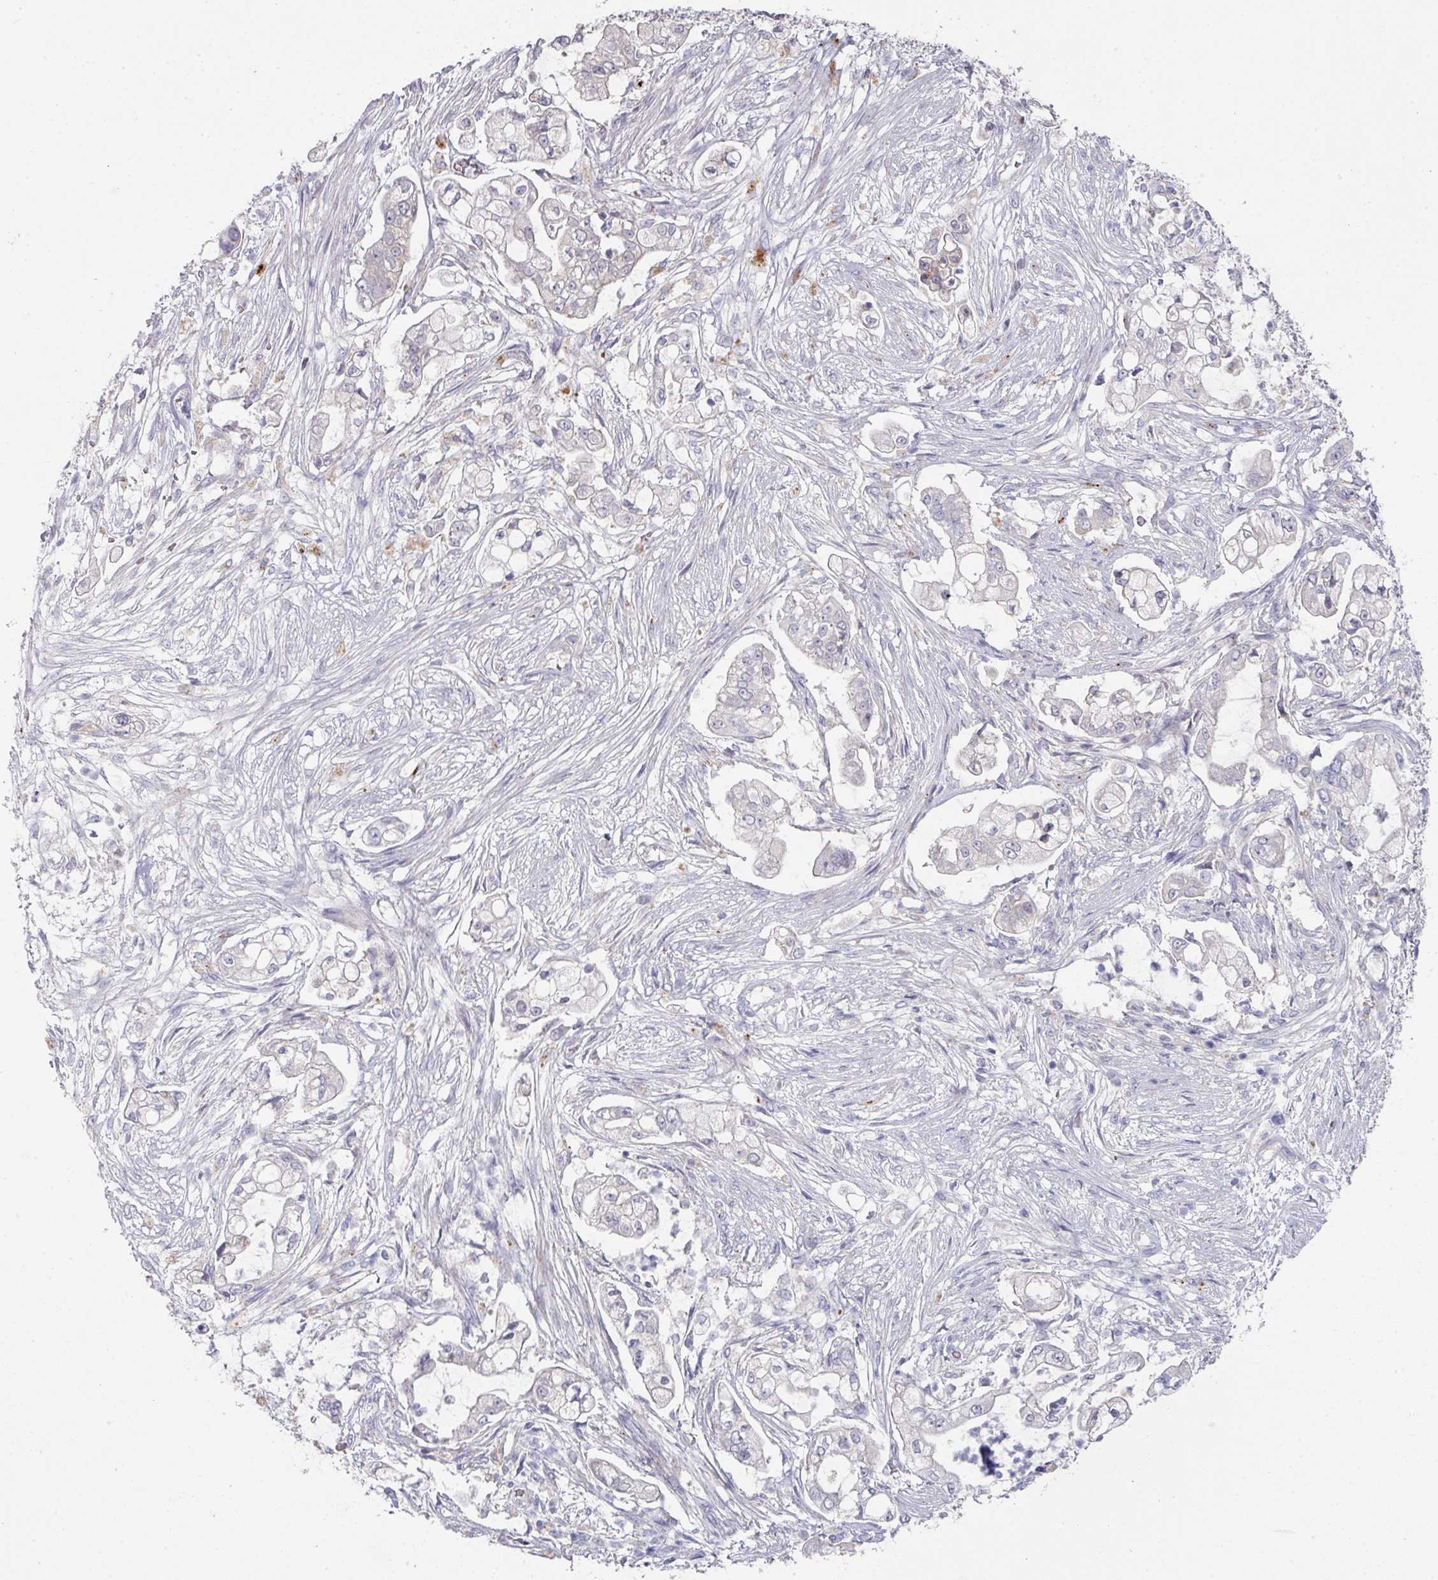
{"staining": {"intensity": "negative", "quantity": "none", "location": "none"}, "tissue": "pancreatic cancer", "cell_type": "Tumor cells", "image_type": "cancer", "snomed": [{"axis": "morphology", "description": "Adenocarcinoma, NOS"}, {"axis": "topography", "description": "Pancreas"}], "caption": "A high-resolution histopathology image shows IHC staining of adenocarcinoma (pancreatic), which shows no significant positivity in tumor cells.", "gene": "NT5C1A", "patient": {"sex": "female", "age": 69}}